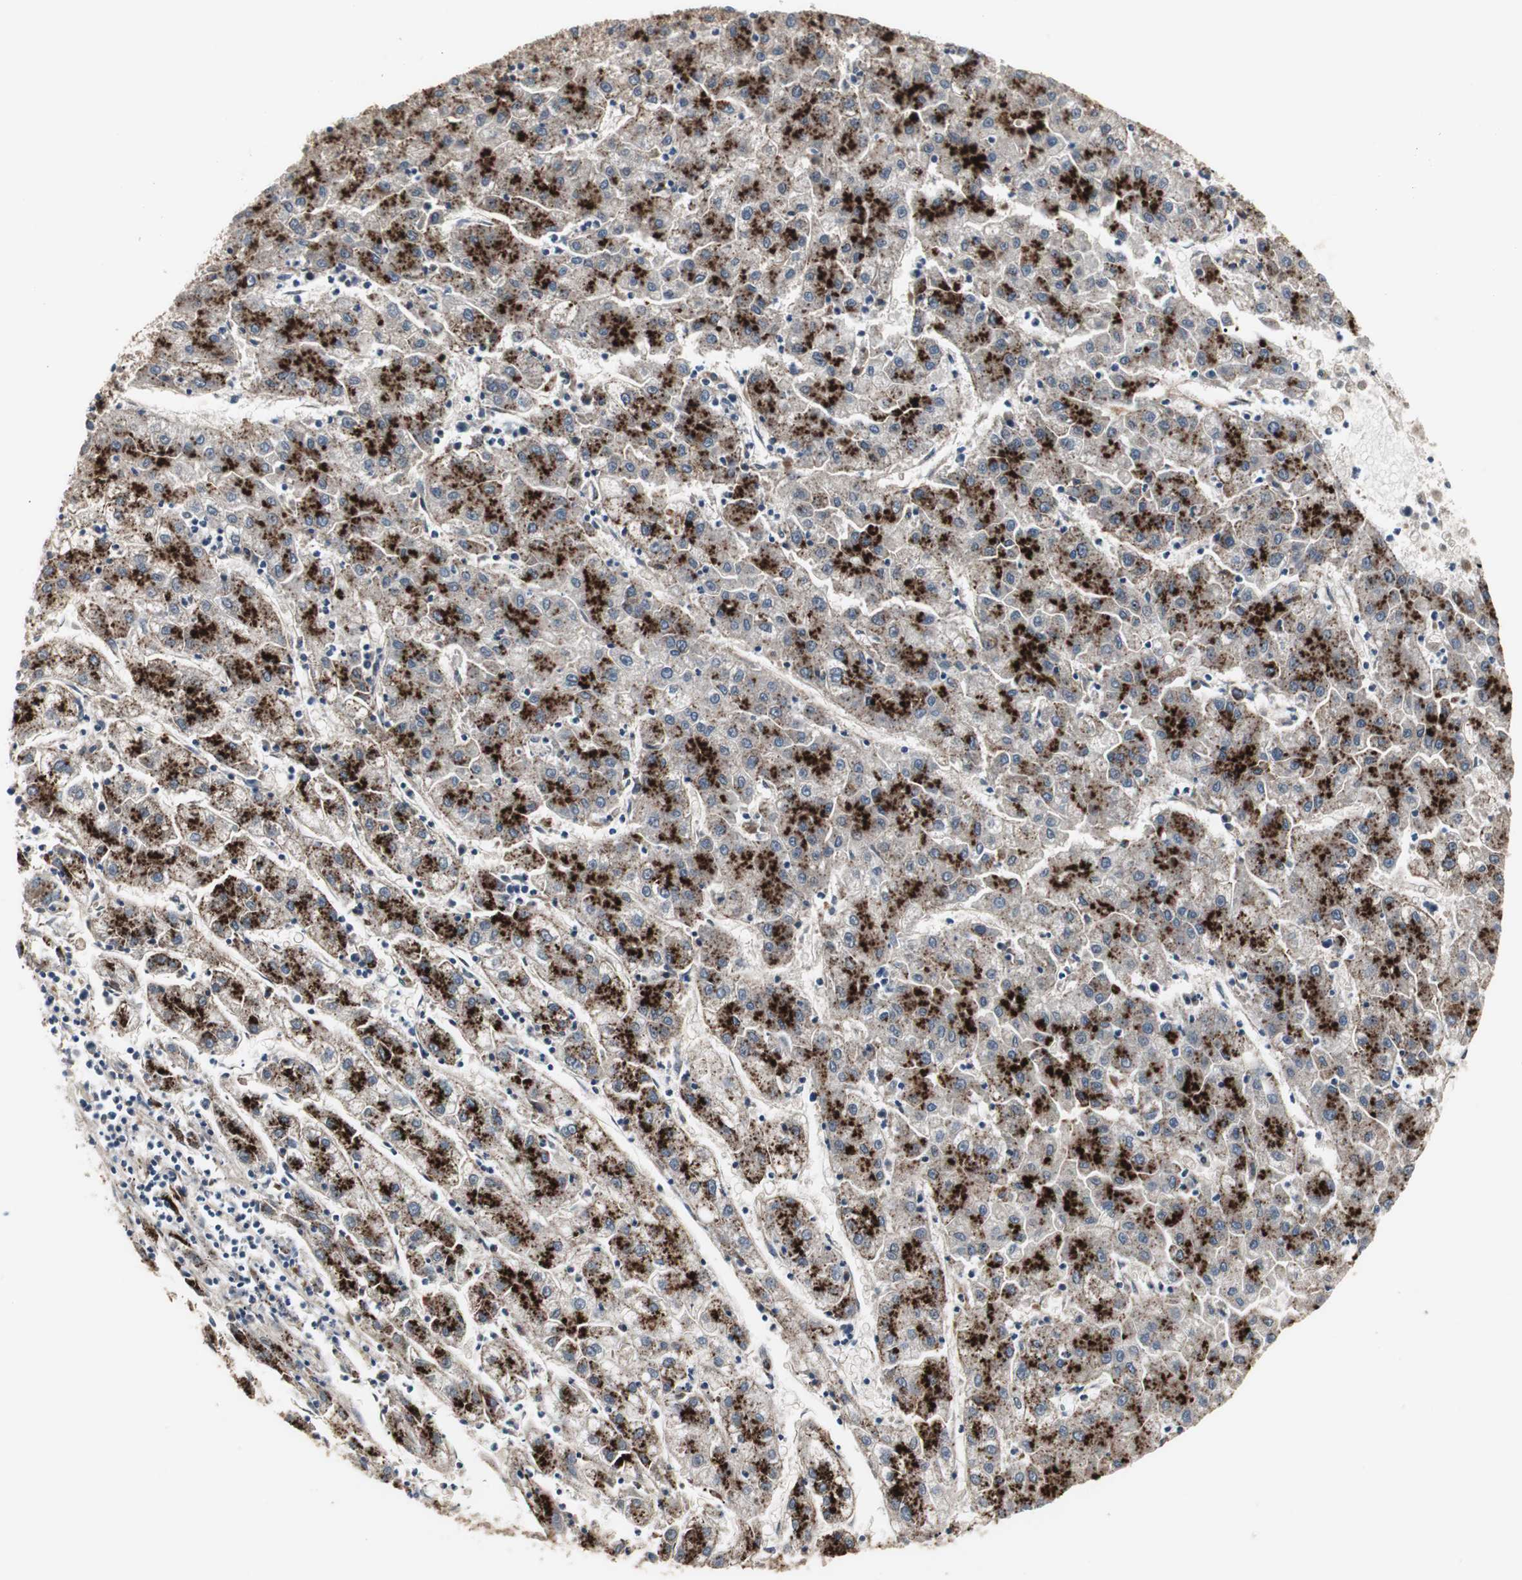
{"staining": {"intensity": "strong", "quantity": ">75%", "location": "cytoplasmic/membranous"}, "tissue": "liver cancer", "cell_type": "Tumor cells", "image_type": "cancer", "snomed": [{"axis": "morphology", "description": "Carcinoma, Hepatocellular, NOS"}, {"axis": "topography", "description": "Liver"}], "caption": "Tumor cells reveal high levels of strong cytoplasmic/membranous expression in about >75% of cells in liver hepatocellular carcinoma. Using DAB (3,3'-diaminobenzidine) (brown) and hematoxylin (blue) stains, captured at high magnification using brightfield microscopy.", "gene": "GBA1", "patient": {"sex": "male", "age": 72}}